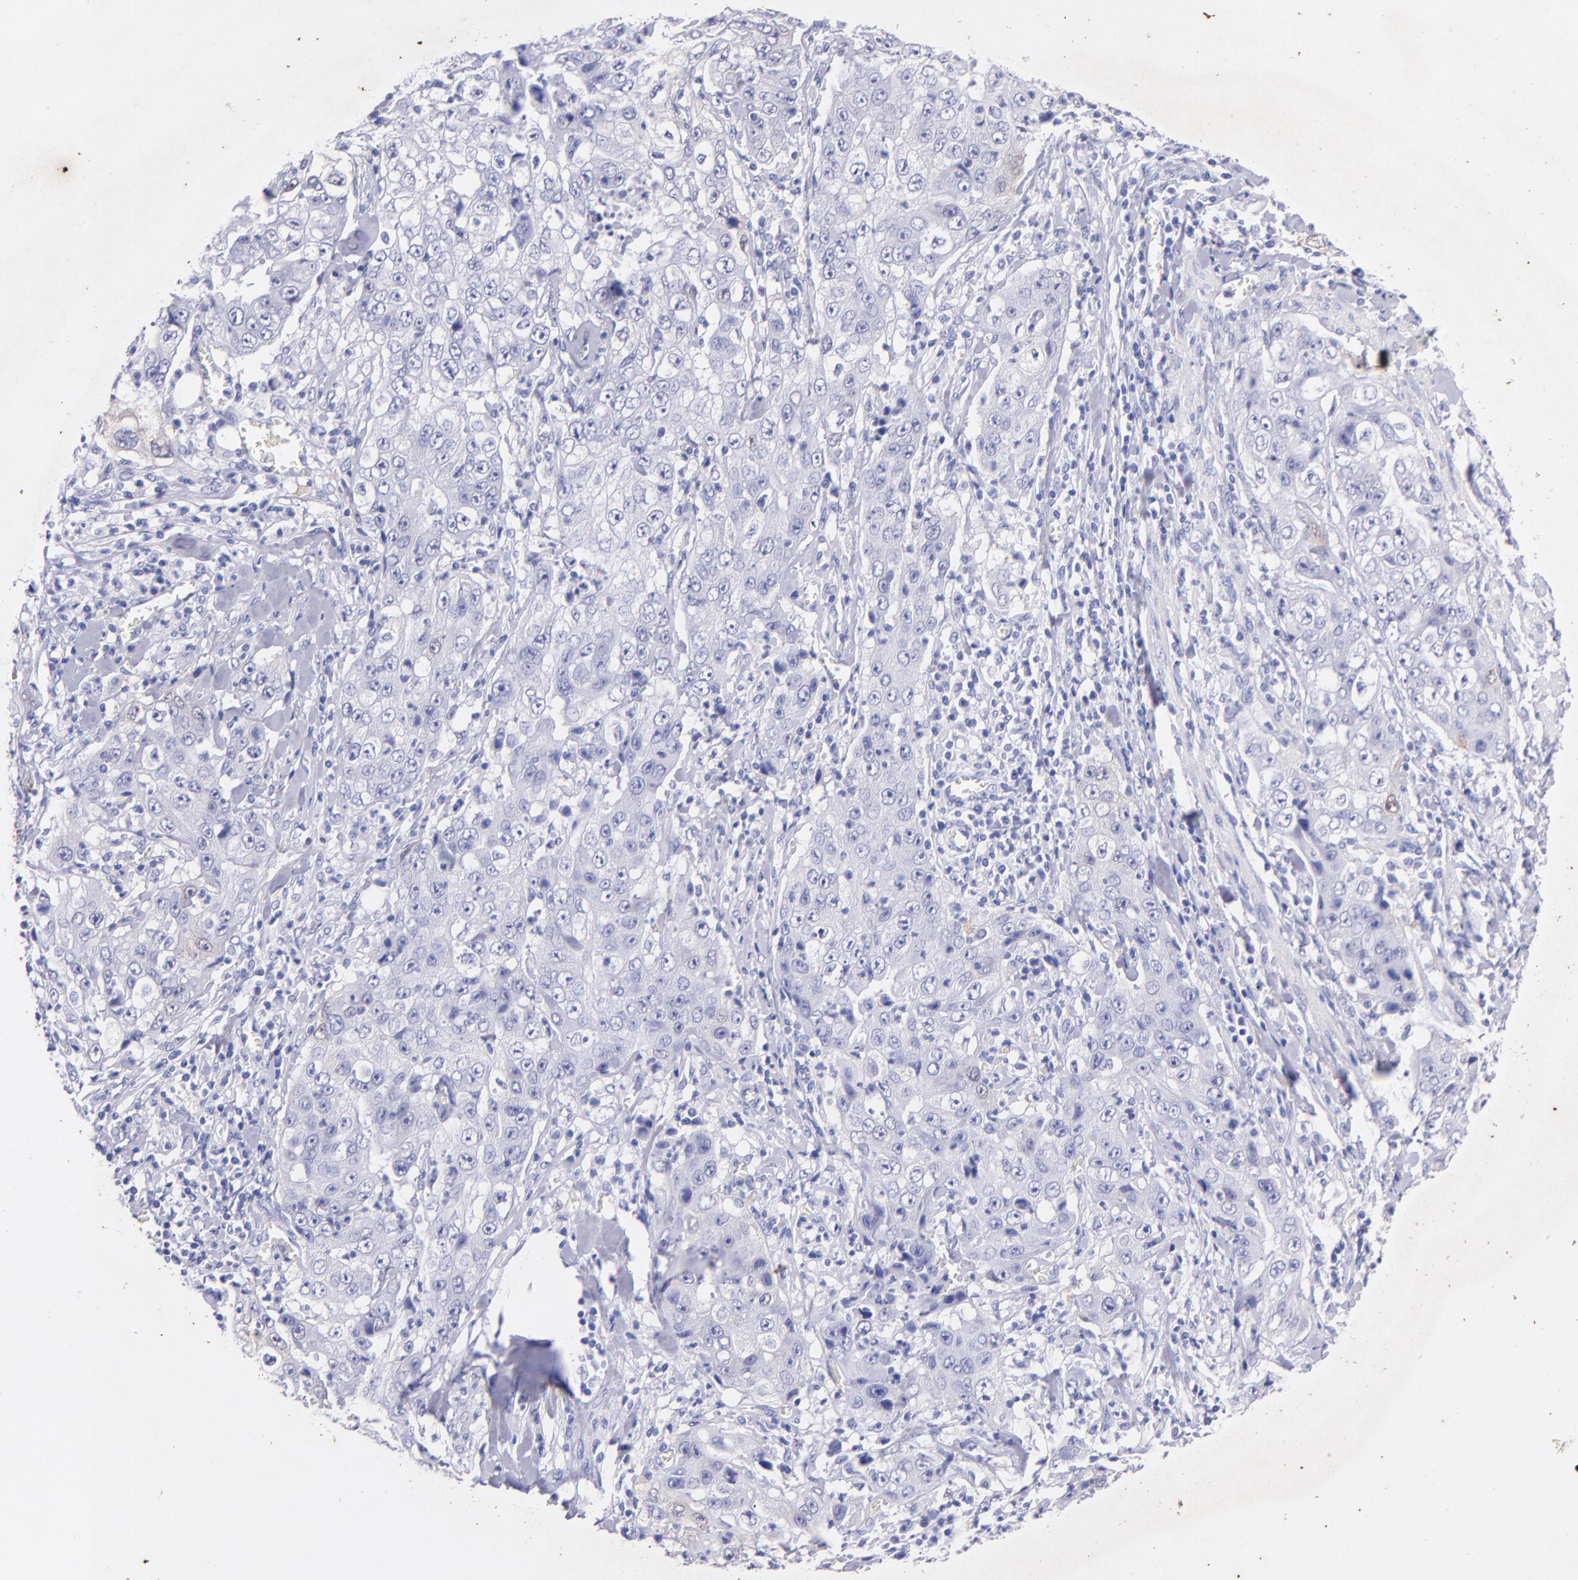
{"staining": {"intensity": "negative", "quantity": "none", "location": "none"}, "tissue": "lung cancer", "cell_type": "Tumor cells", "image_type": "cancer", "snomed": [{"axis": "morphology", "description": "Squamous cell carcinoma, NOS"}, {"axis": "topography", "description": "Lung"}], "caption": "This is an immunohistochemistry (IHC) image of lung cancer (squamous cell carcinoma). There is no staining in tumor cells.", "gene": "UCHL1", "patient": {"sex": "male", "age": 64}}